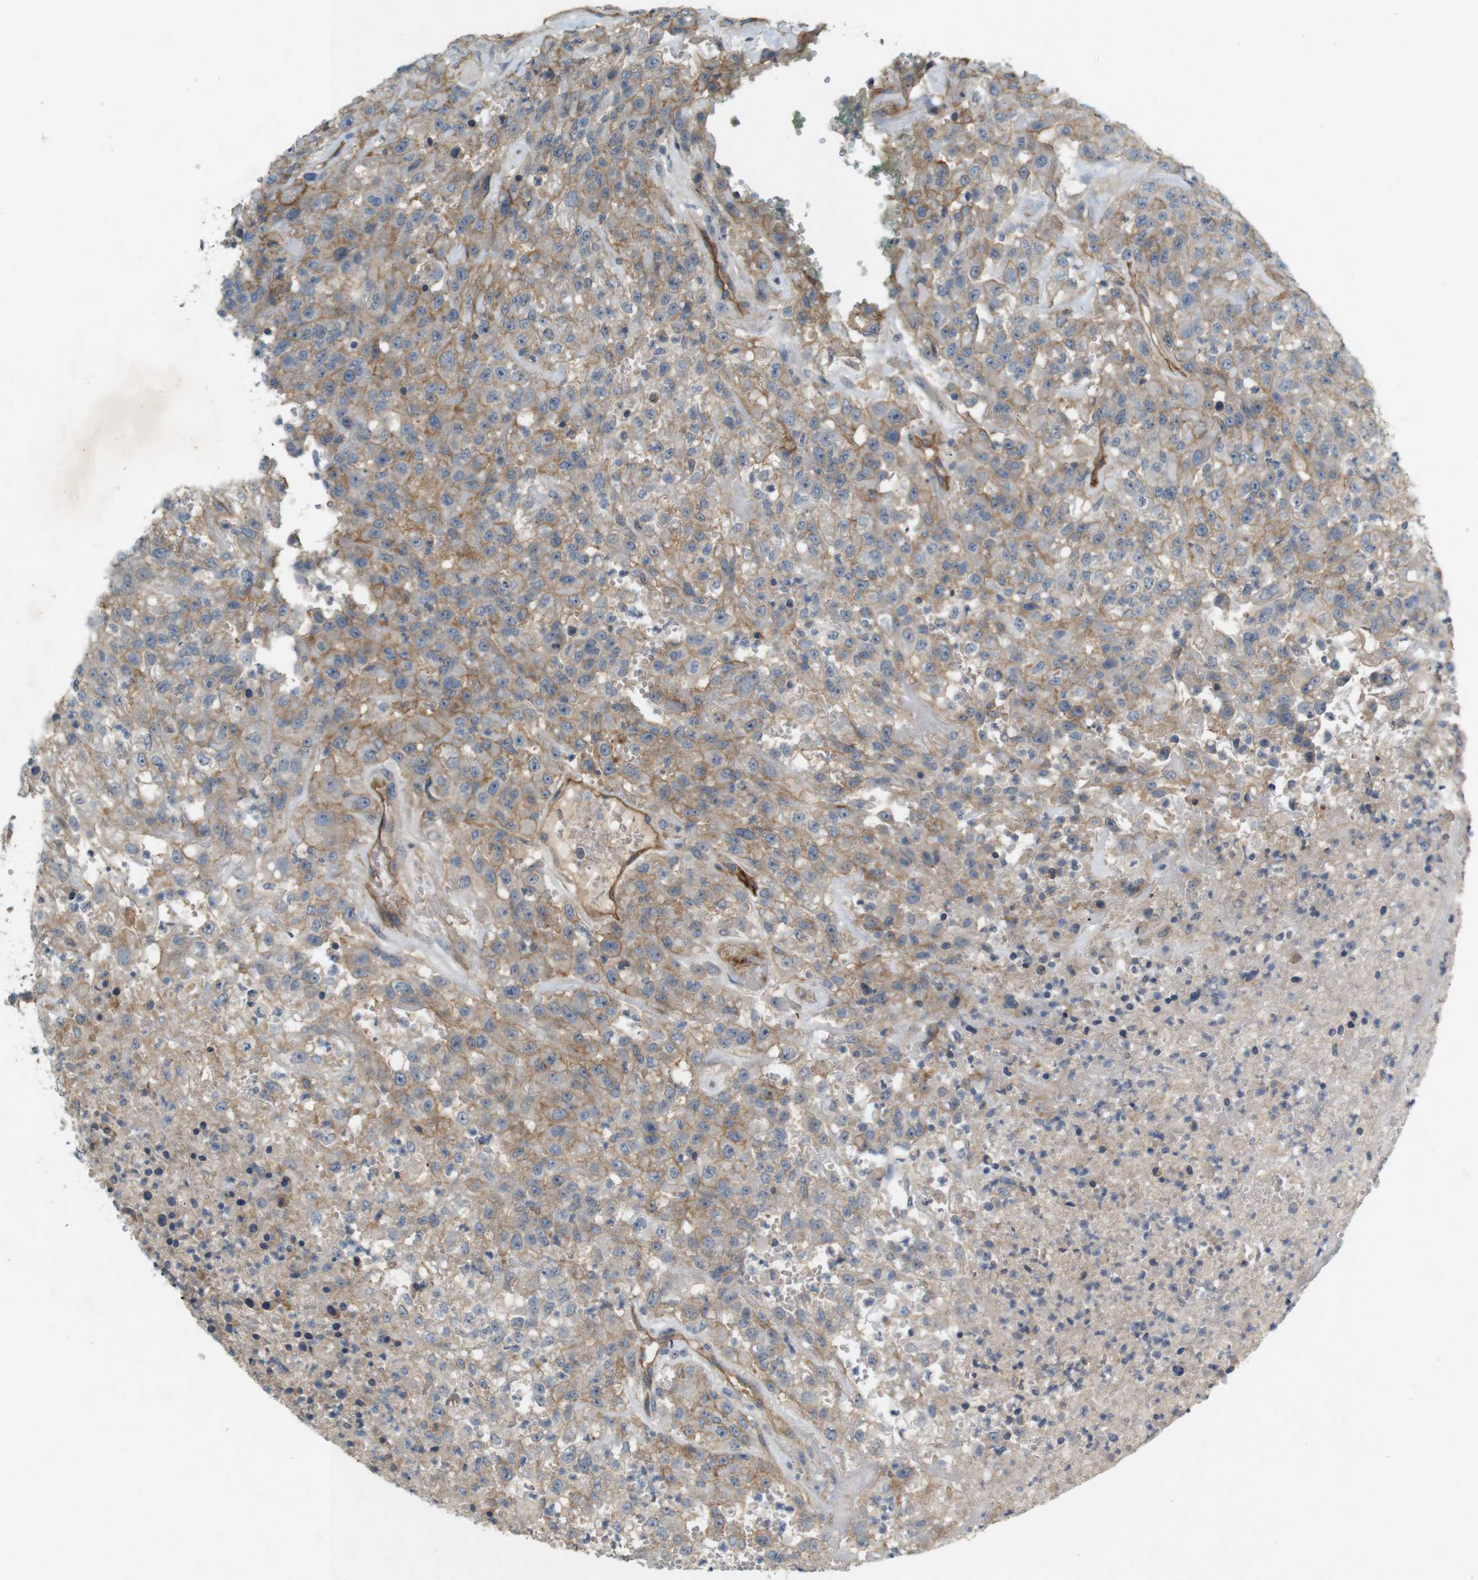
{"staining": {"intensity": "moderate", "quantity": ">75%", "location": "cytoplasmic/membranous"}, "tissue": "urothelial cancer", "cell_type": "Tumor cells", "image_type": "cancer", "snomed": [{"axis": "morphology", "description": "Urothelial carcinoma, High grade"}, {"axis": "topography", "description": "Urinary bladder"}], "caption": "Moderate cytoplasmic/membranous protein staining is appreciated in approximately >75% of tumor cells in urothelial cancer. Nuclei are stained in blue.", "gene": "PVR", "patient": {"sex": "male", "age": 46}}